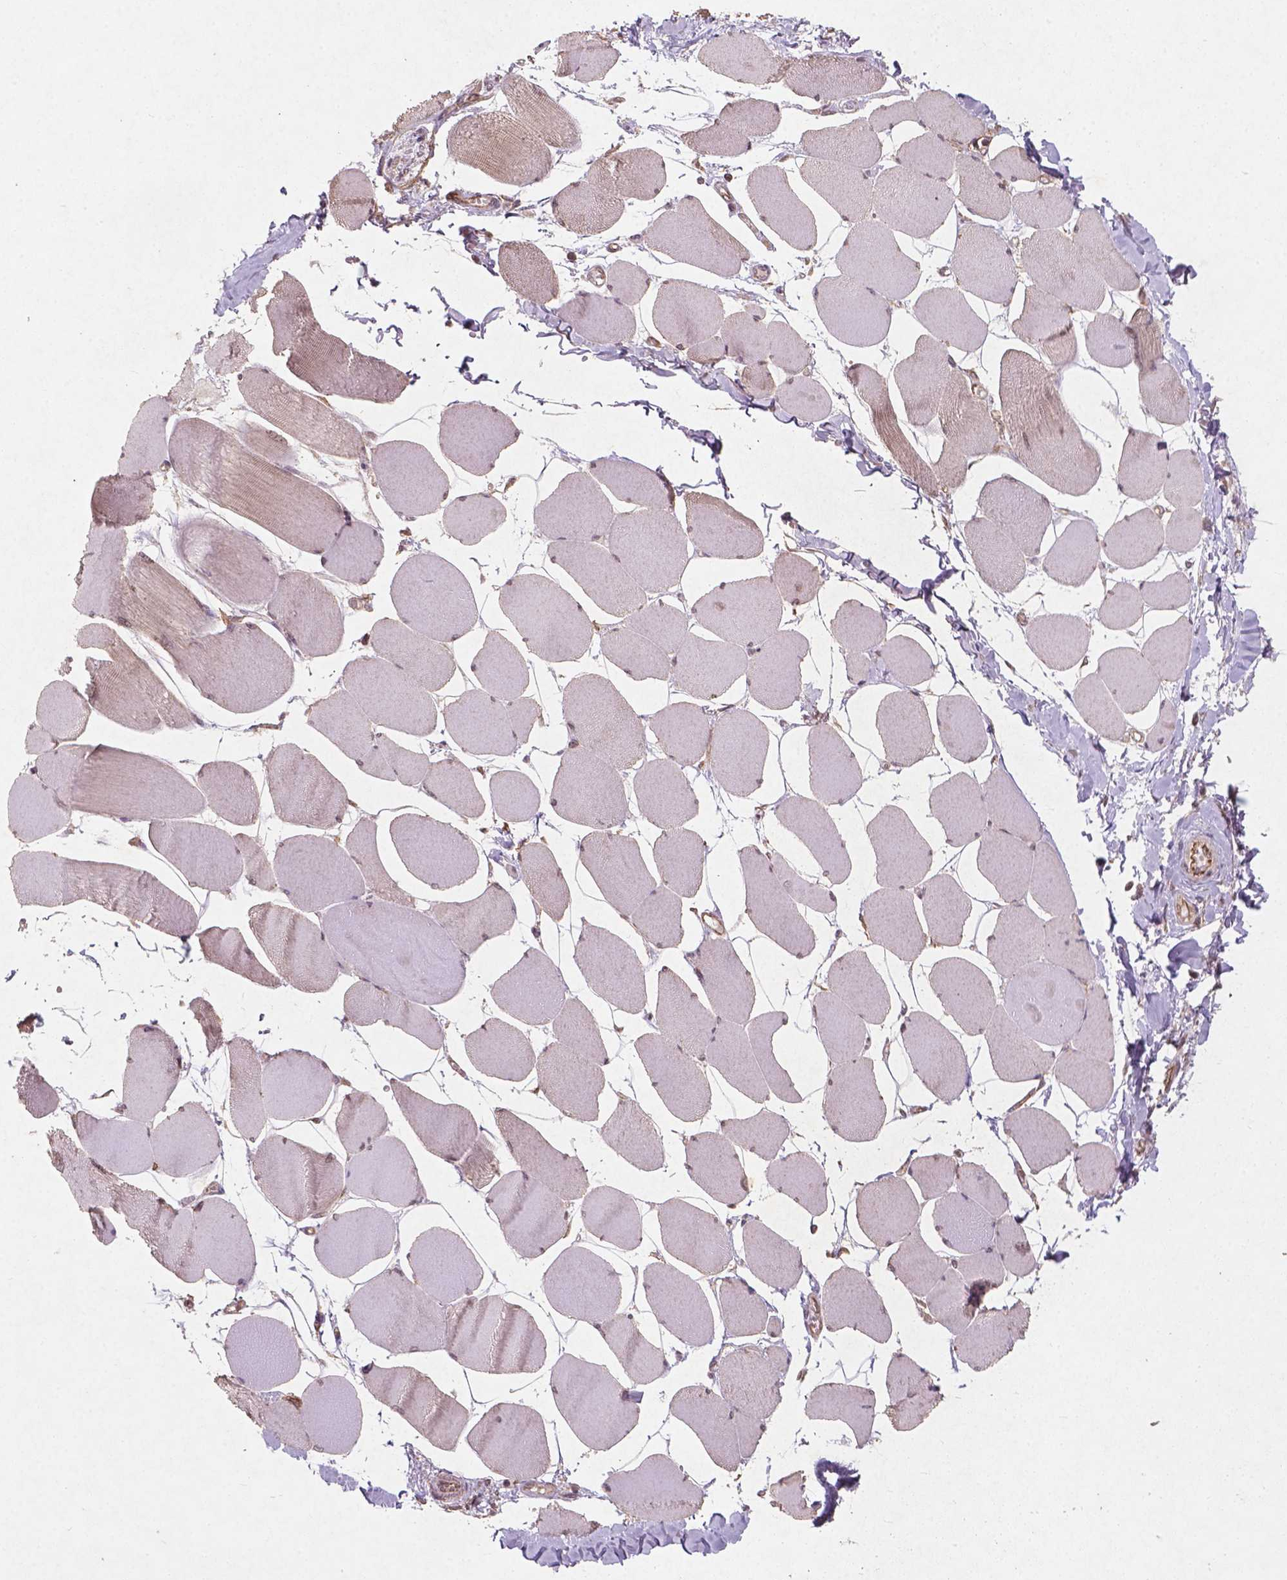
{"staining": {"intensity": "negative", "quantity": "none", "location": "none"}, "tissue": "skeletal muscle", "cell_type": "Myocytes", "image_type": "normal", "snomed": [{"axis": "morphology", "description": "Normal tissue, NOS"}, {"axis": "topography", "description": "Skeletal muscle"}], "caption": "Image shows no protein expression in myocytes of unremarkable skeletal muscle.", "gene": "SMAD2", "patient": {"sex": "female", "age": 75}}